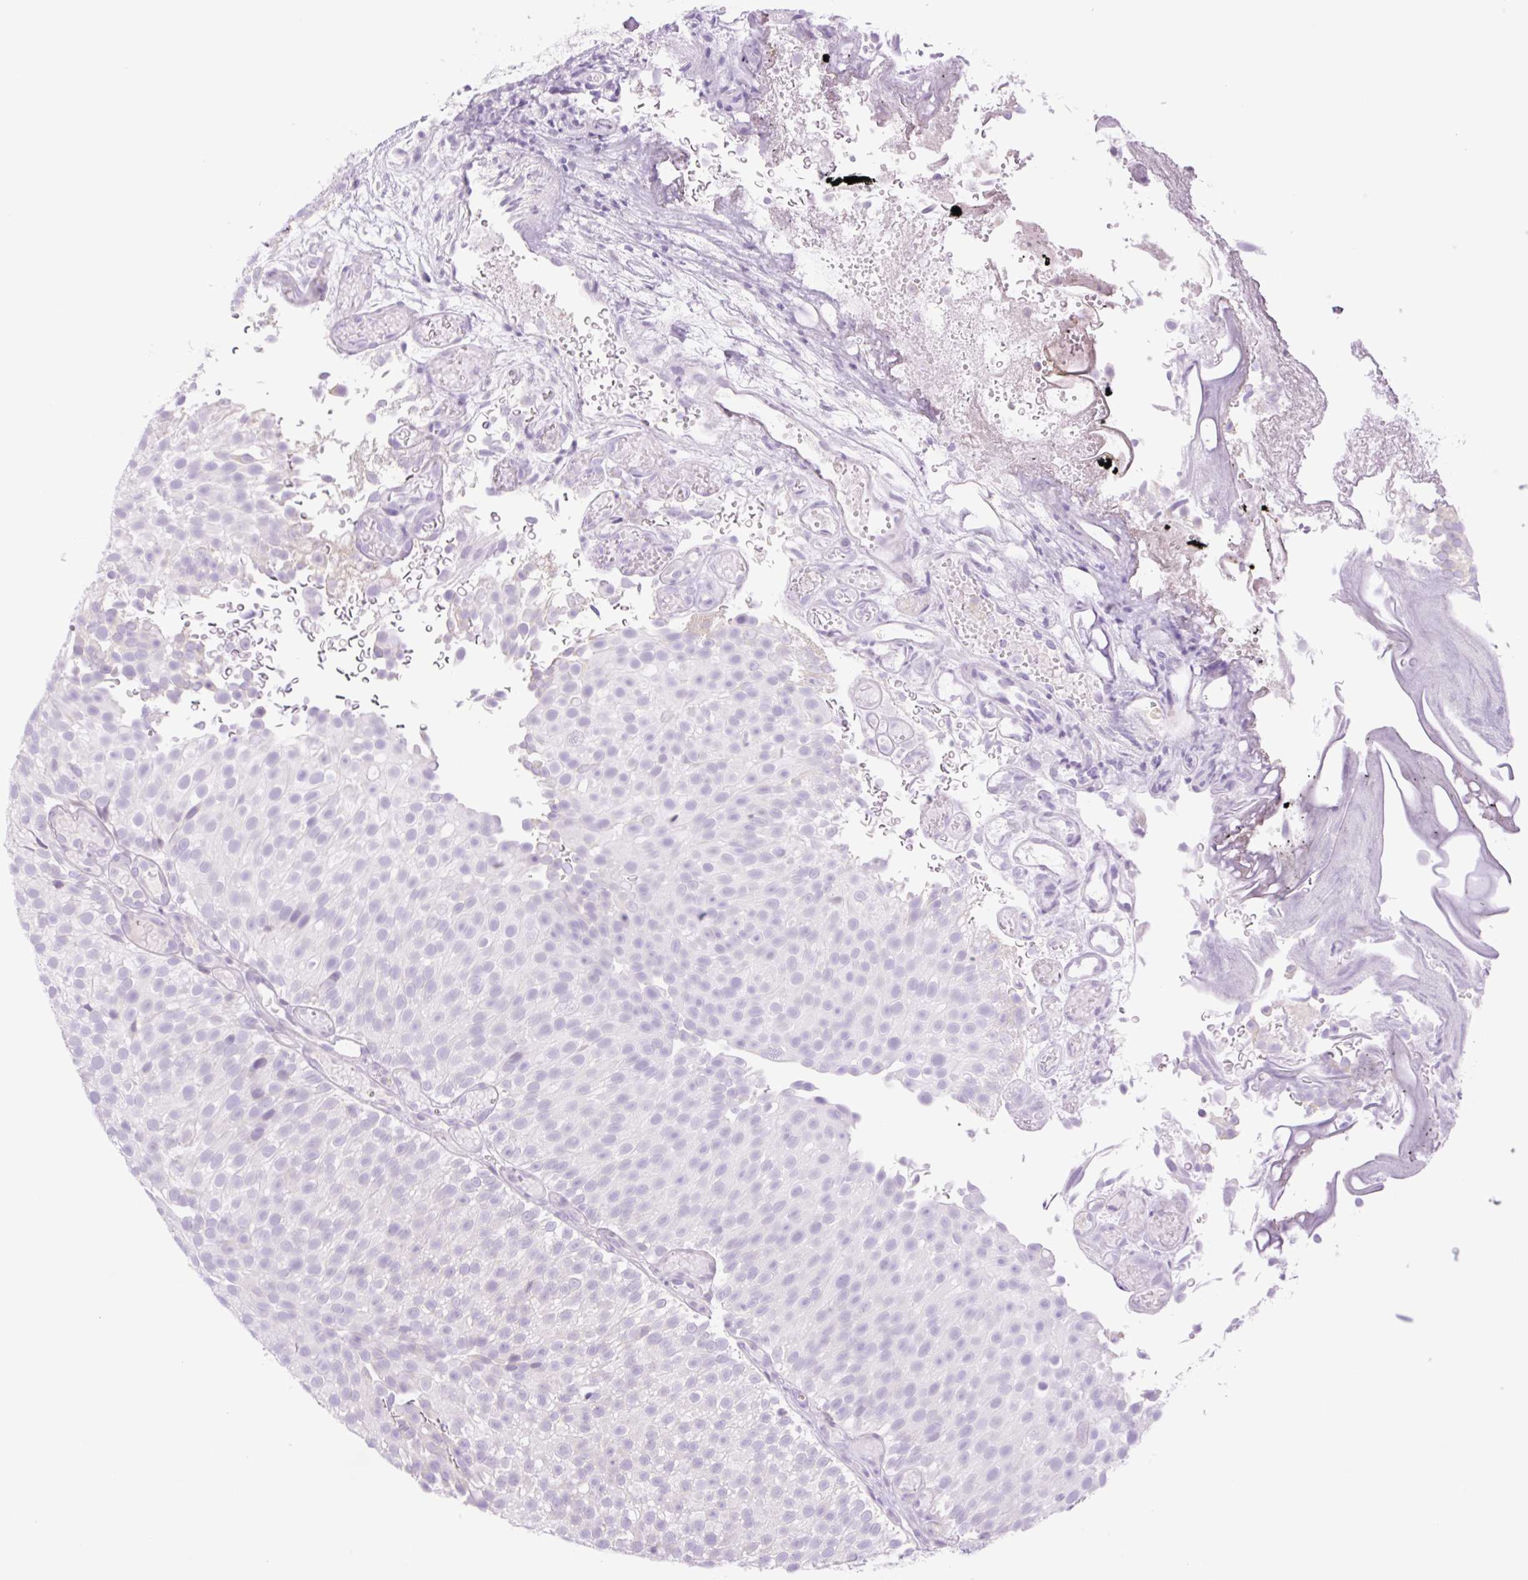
{"staining": {"intensity": "negative", "quantity": "none", "location": "none"}, "tissue": "urothelial cancer", "cell_type": "Tumor cells", "image_type": "cancer", "snomed": [{"axis": "morphology", "description": "Urothelial carcinoma, Low grade"}, {"axis": "topography", "description": "Urinary bladder"}], "caption": "A histopathology image of human urothelial carcinoma (low-grade) is negative for staining in tumor cells.", "gene": "TBX15", "patient": {"sex": "male", "age": 78}}